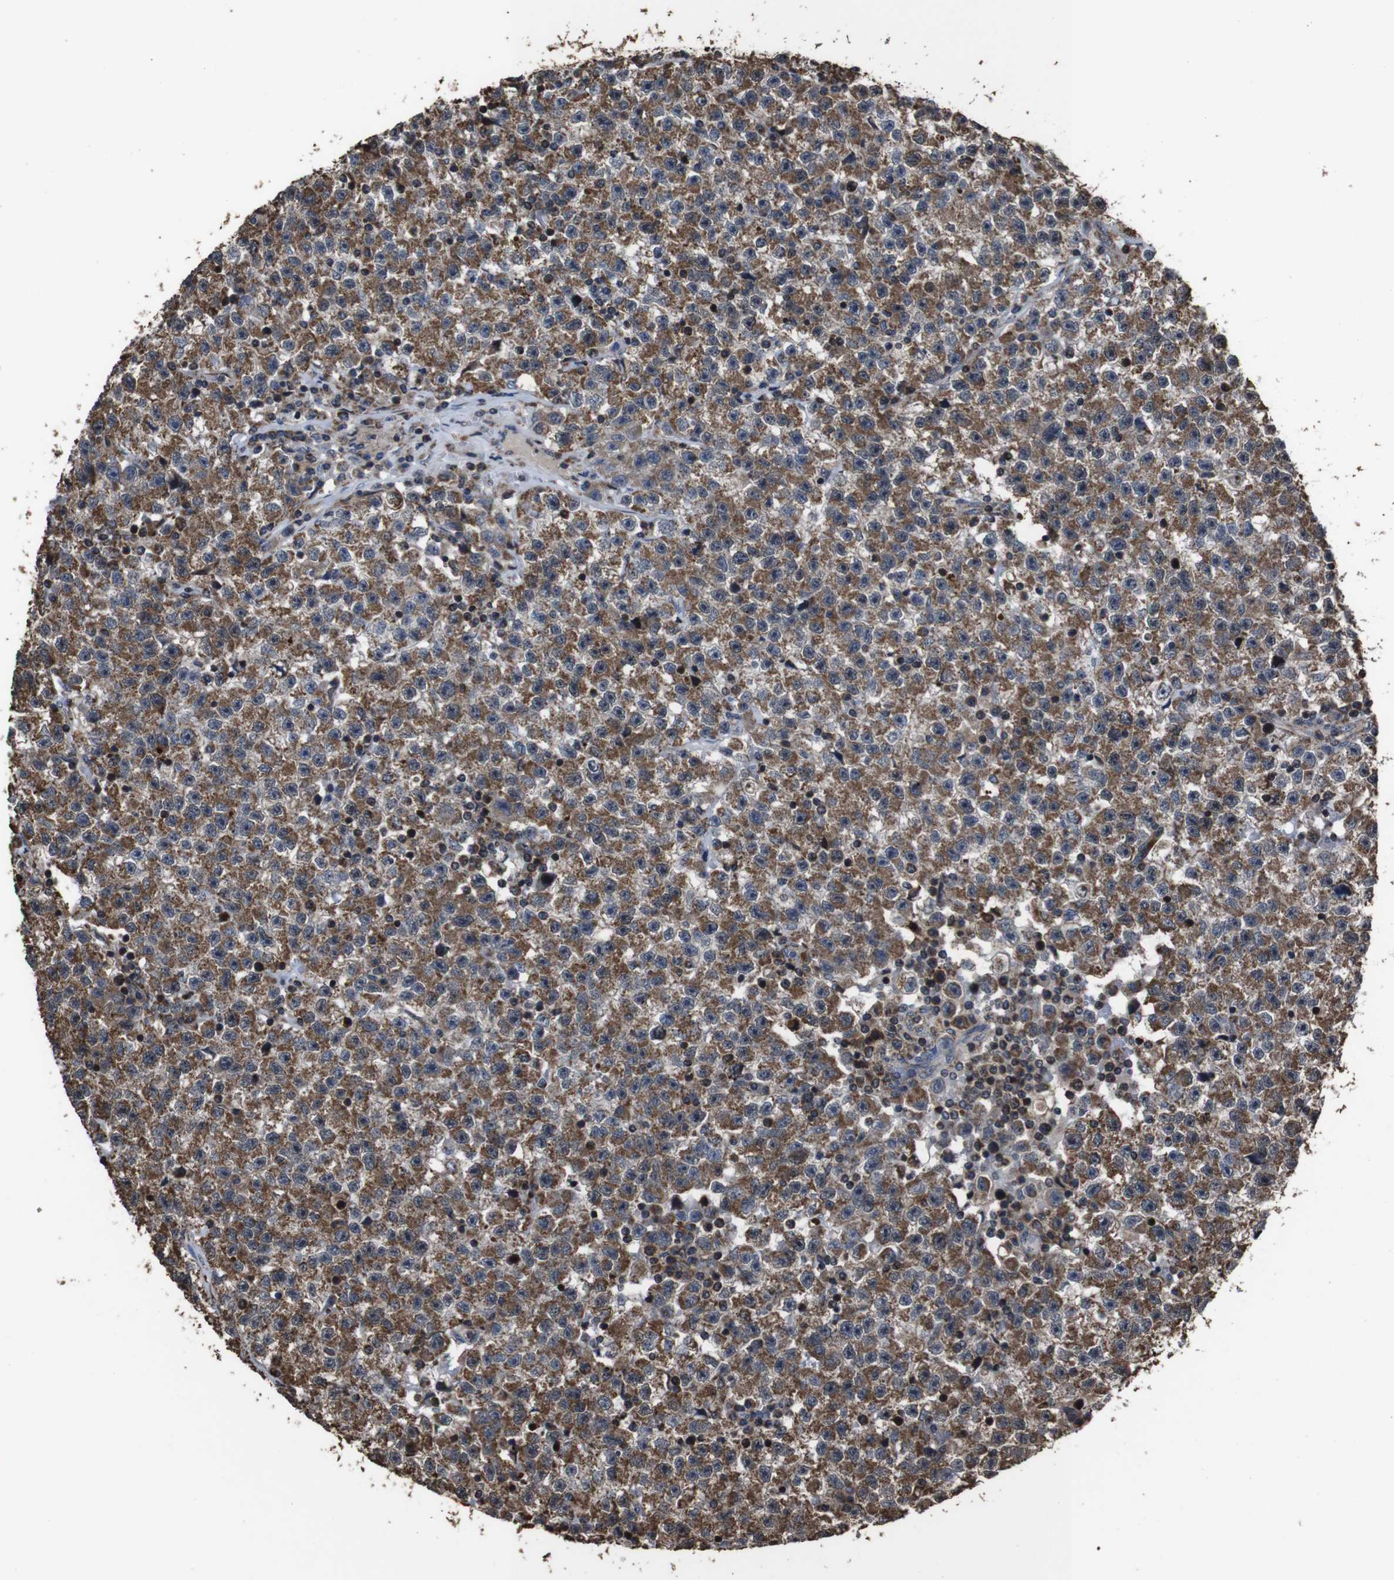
{"staining": {"intensity": "moderate", "quantity": ">75%", "location": "cytoplasmic/membranous"}, "tissue": "testis cancer", "cell_type": "Tumor cells", "image_type": "cancer", "snomed": [{"axis": "morphology", "description": "Seminoma, NOS"}, {"axis": "topography", "description": "Testis"}], "caption": "Tumor cells show medium levels of moderate cytoplasmic/membranous staining in approximately >75% of cells in human seminoma (testis).", "gene": "SNN", "patient": {"sex": "male", "age": 22}}